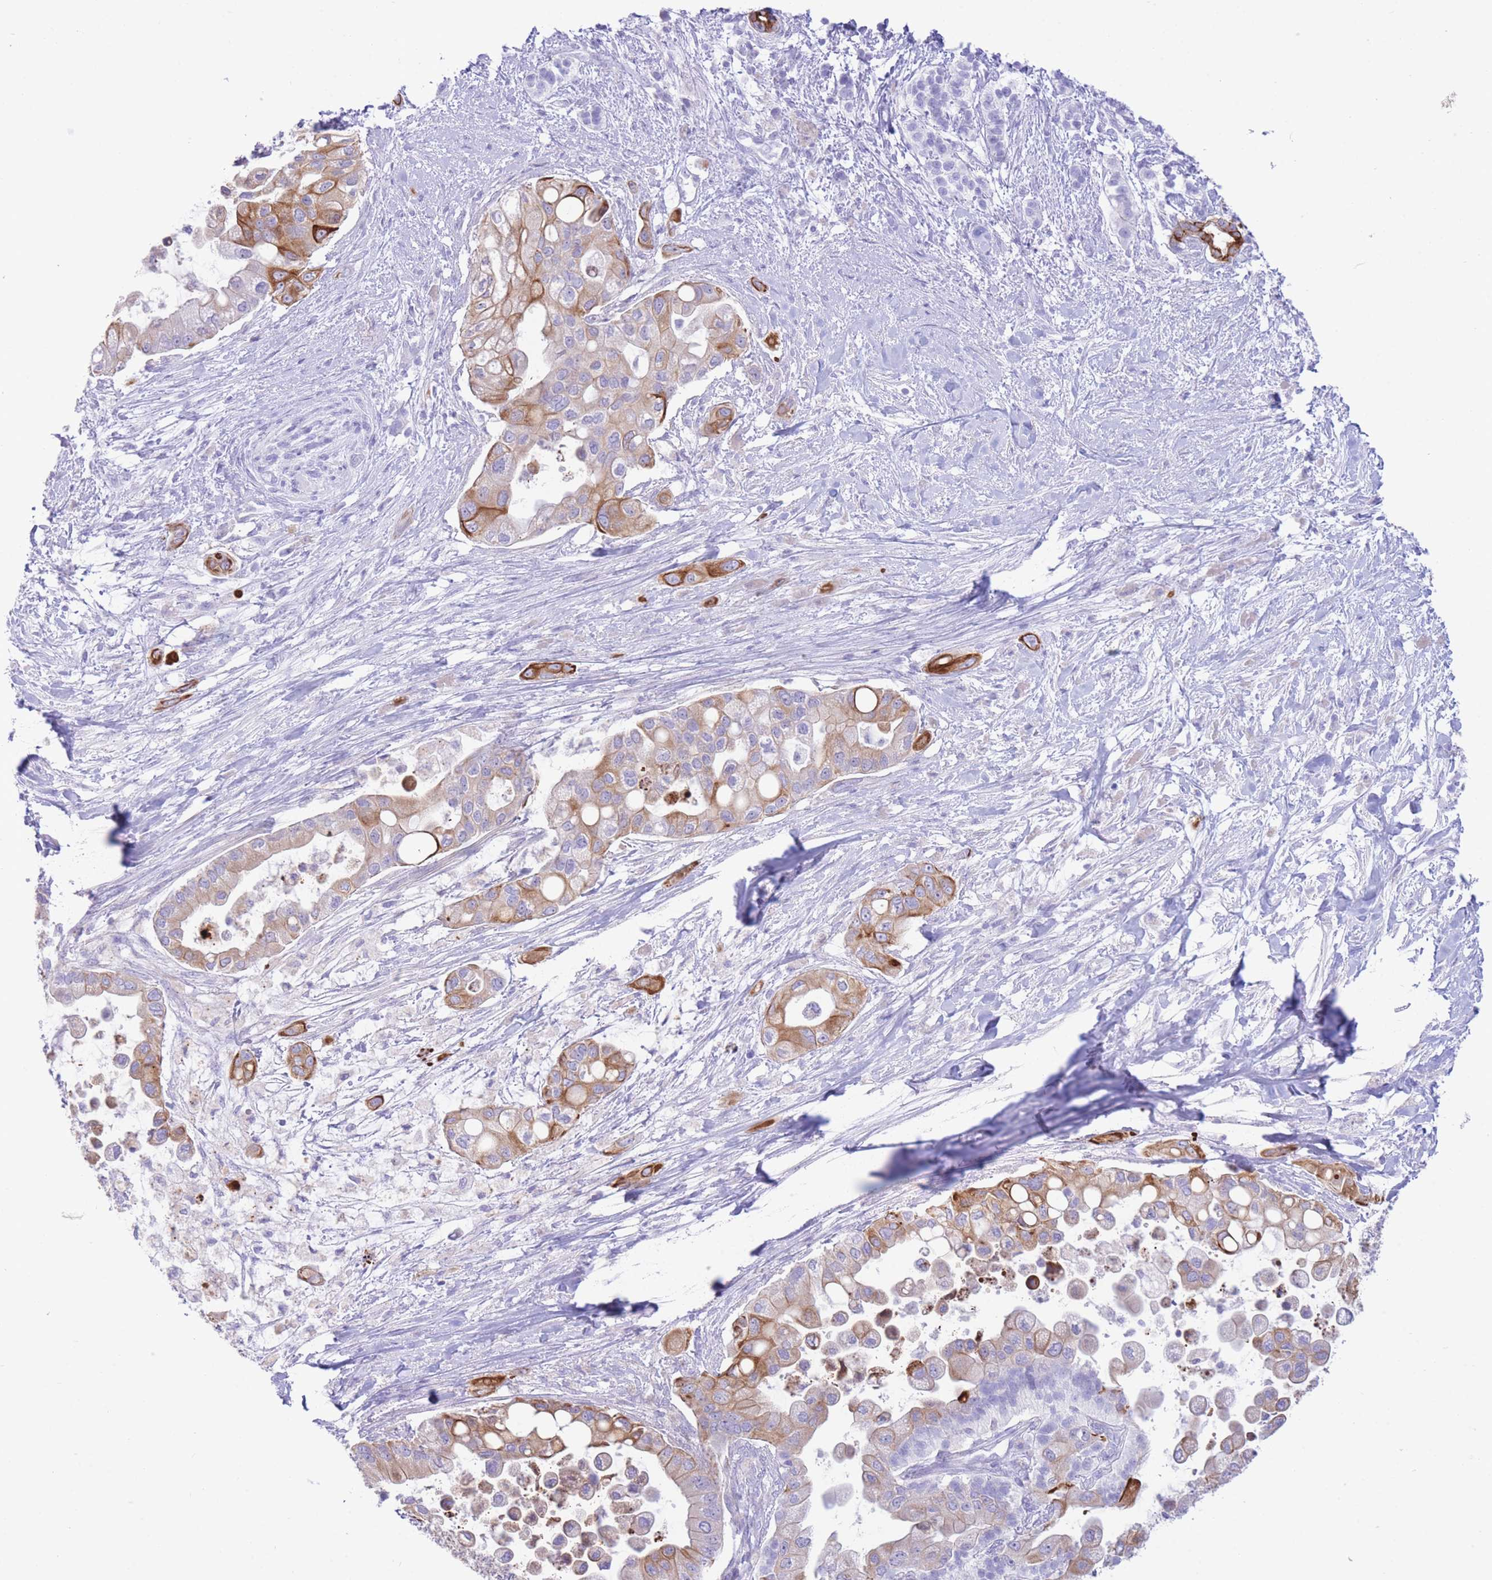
{"staining": {"intensity": "moderate", "quantity": ">75%", "location": "cytoplasmic/membranous"}, "tissue": "pancreatic cancer", "cell_type": "Tumor cells", "image_type": "cancer", "snomed": [{"axis": "morphology", "description": "Adenocarcinoma, NOS"}, {"axis": "topography", "description": "Pancreas"}], "caption": "High-magnification brightfield microscopy of pancreatic cancer stained with DAB (brown) and counterstained with hematoxylin (blue). tumor cells exhibit moderate cytoplasmic/membranous expression is present in about>75% of cells.", "gene": "VWA8", "patient": {"sex": "male", "age": 57}}